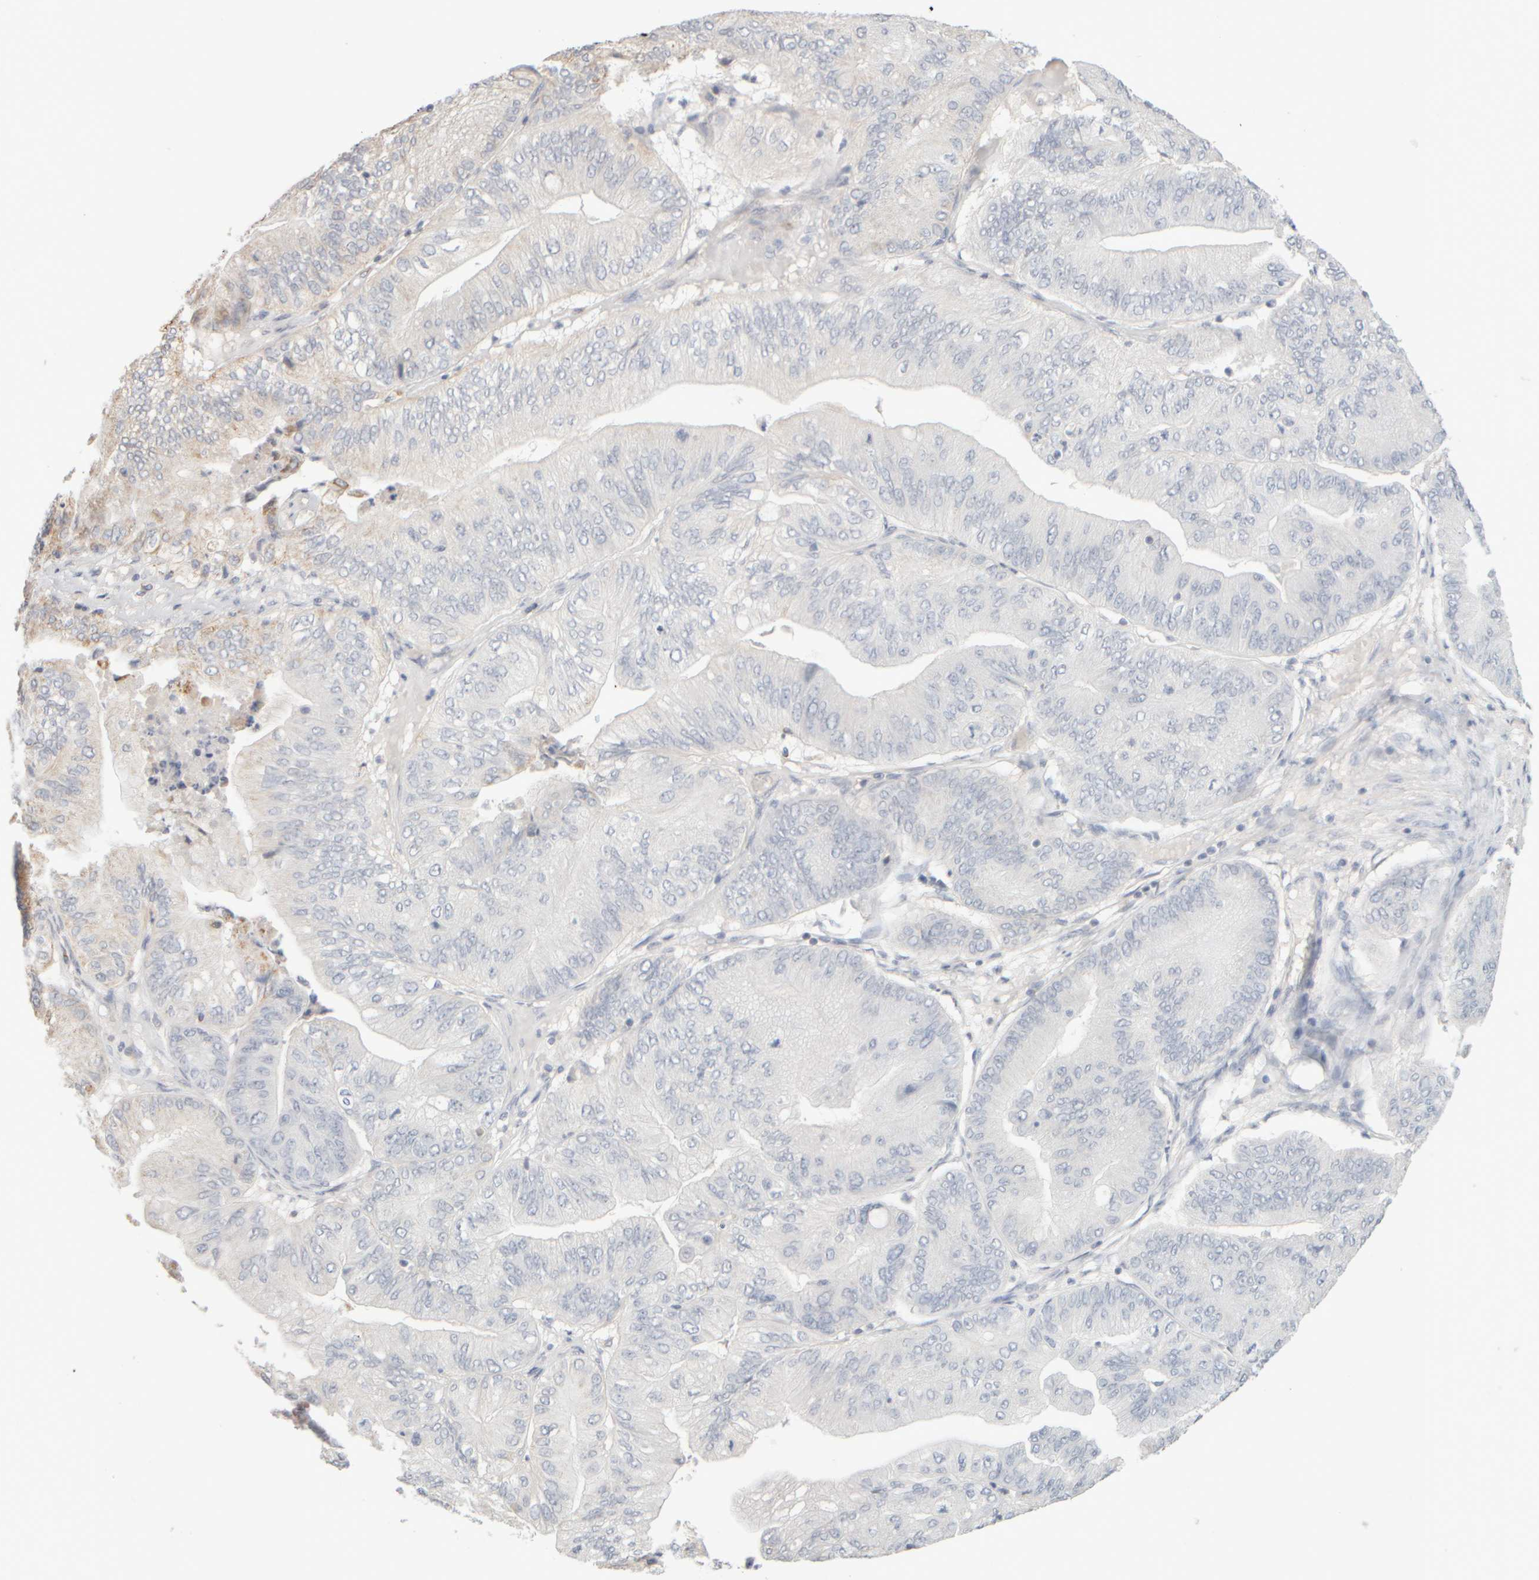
{"staining": {"intensity": "weak", "quantity": "<25%", "location": "cytoplasmic/membranous"}, "tissue": "ovarian cancer", "cell_type": "Tumor cells", "image_type": "cancer", "snomed": [{"axis": "morphology", "description": "Cystadenocarcinoma, mucinous, NOS"}, {"axis": "topography", "description": "Ovary"}], "caption": "High power microscopy photomicrograph of an immunohistochemistry photomicrograph of ovarian cancer (mucinous cystadenocarcinoma), revealing no significant positivity in tumor cells.", "gene": "ZNF112", "patient": {"sex": "female", "age": 61}}